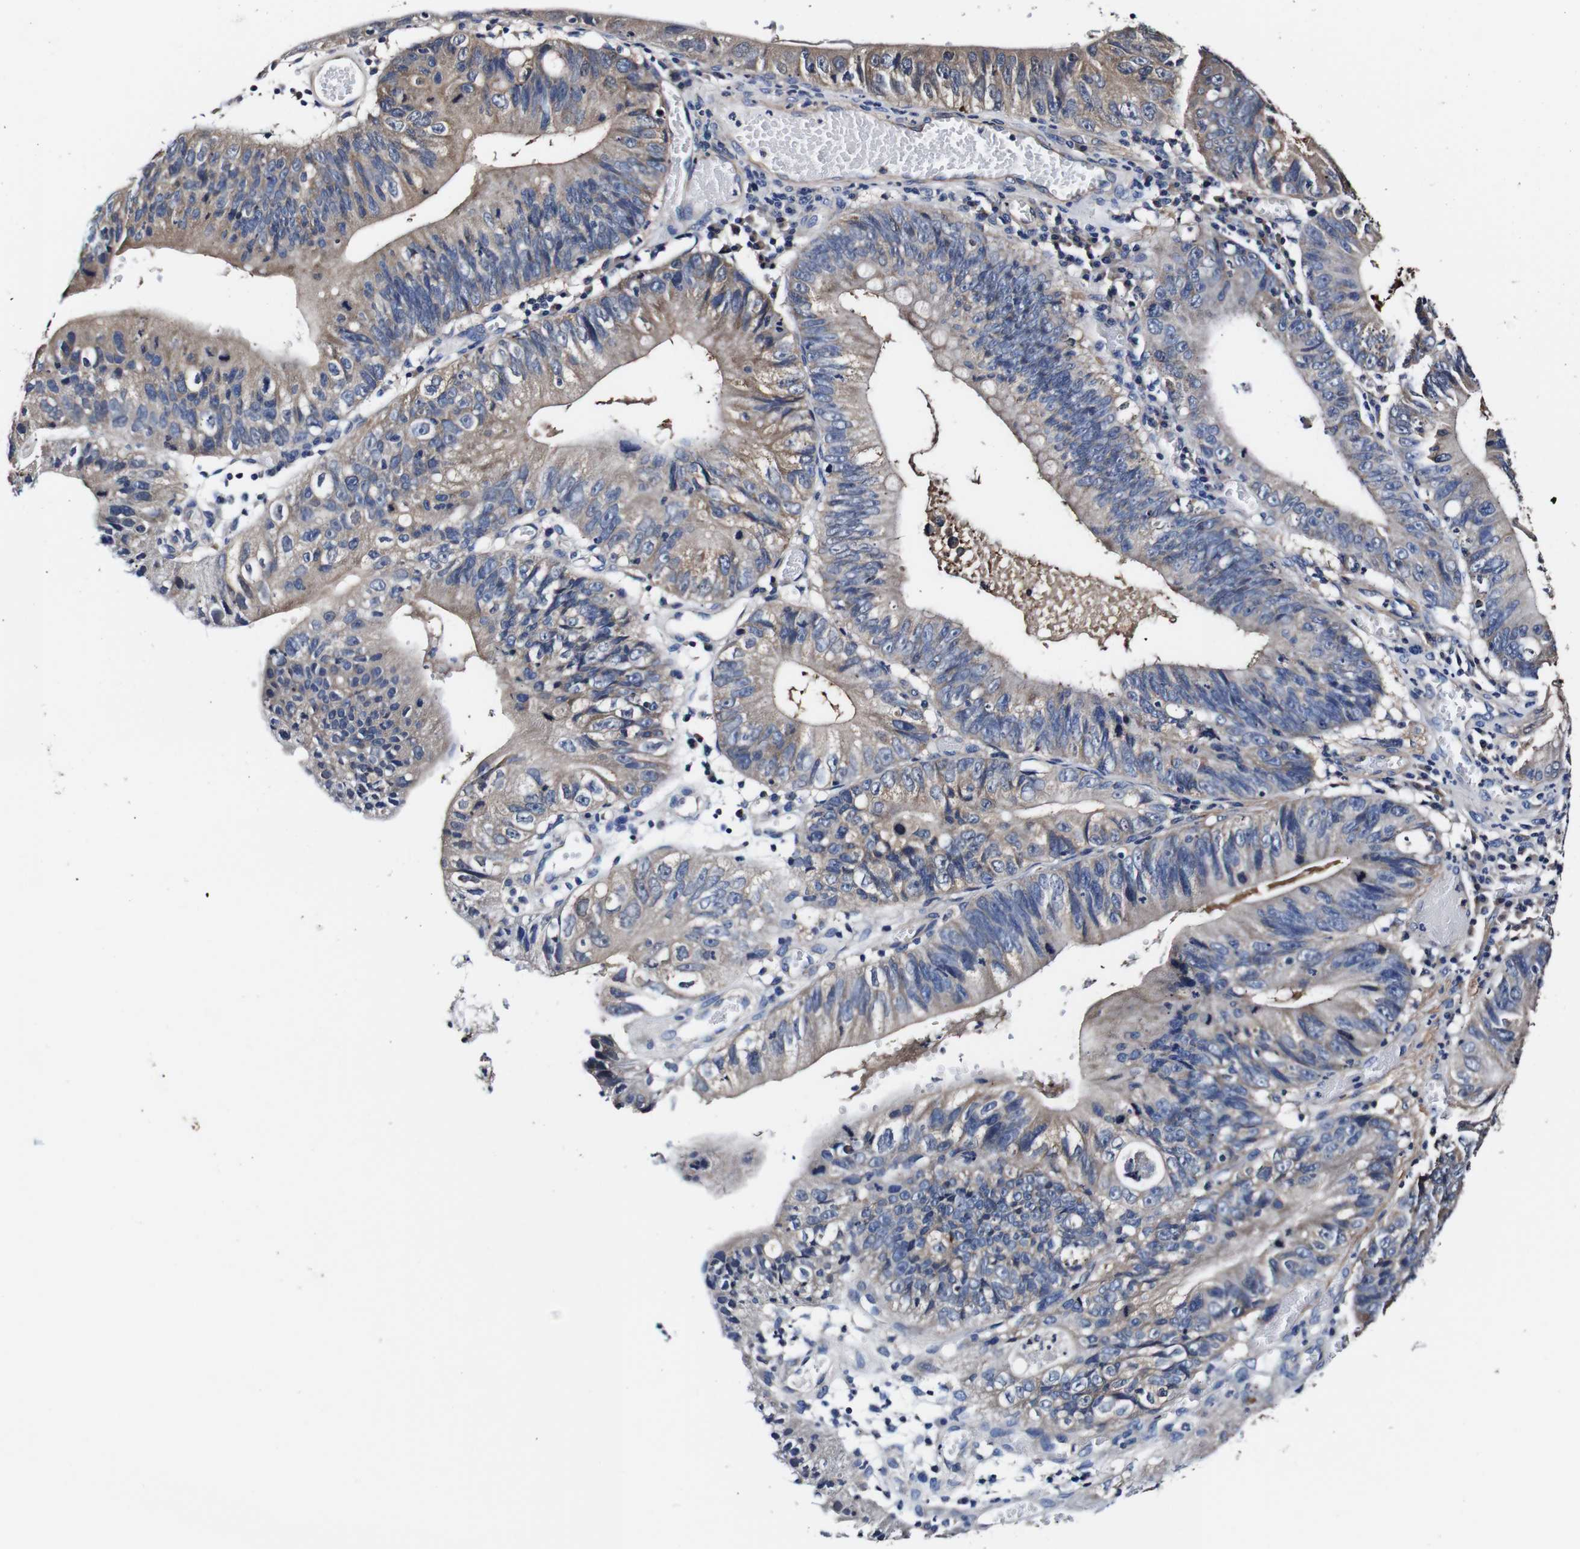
{"staining": {"intensity": "weak", "quantity": "25%-75%", "location": "cytoplasmic/membranous"}, "tissue": "stomach cancer", "cell_type": "Tumor cells", "image_type": "cancer", "snomed": [{"axis": "morphology", "description": "Adenocarcinoma, NOS"}, {"axis": "topography", "description": "Stomach"}], "caption": "Stomach adenocarcinoma tissue shows weak cytoplasmic/membranous expression in about 25%-75% of tumor cells, visualized by immunohistochemistry.", "gene": "PDCD6IP", "patient": {"sex": "male", "age": 59}}